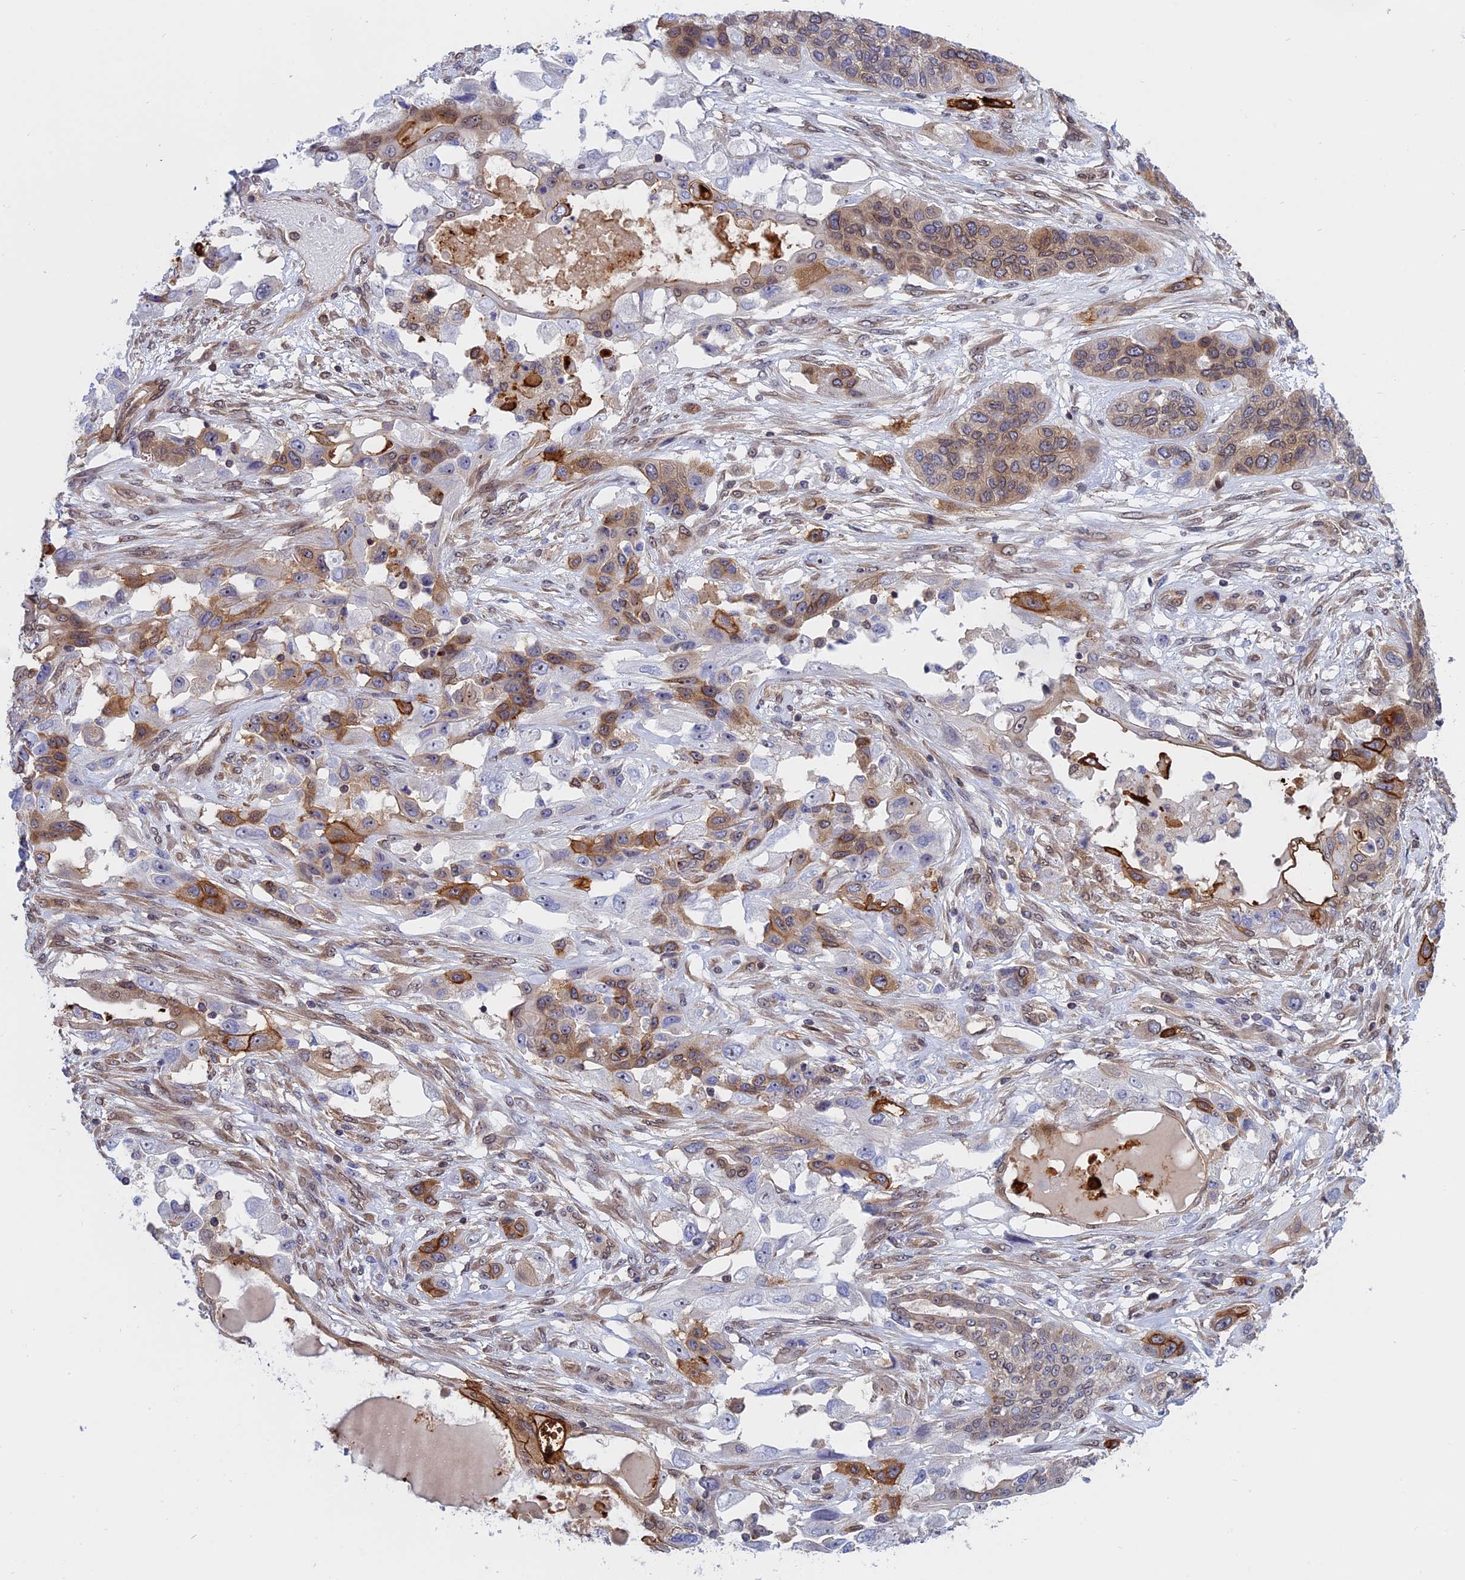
{"staining": {"intensity": "strong", "quantity": "<25%", "location": "cytoplasmic/membranous"}, "tissue": "lung cancer", "cell_type": "Tumor cells", "image_type": "cancer", "snomed": [{"axis": "morphology", "description": "Squamous cell carcinoma, NOS"}, {"axis": "topography", "description": "Lung"}], "caption": "High-magnification brightfield microscopy of lung squamous cell carcinoma stained with DAB (3,3'-diaminobenzidine) (brown) and counterstained with hematoxylin (blue). tumor cells exhibit strong cytoplasmic/membranous expression is present in about<25% of cells.", "gene": "NAA10", "patient": {"sex": "female", "age": 70}}